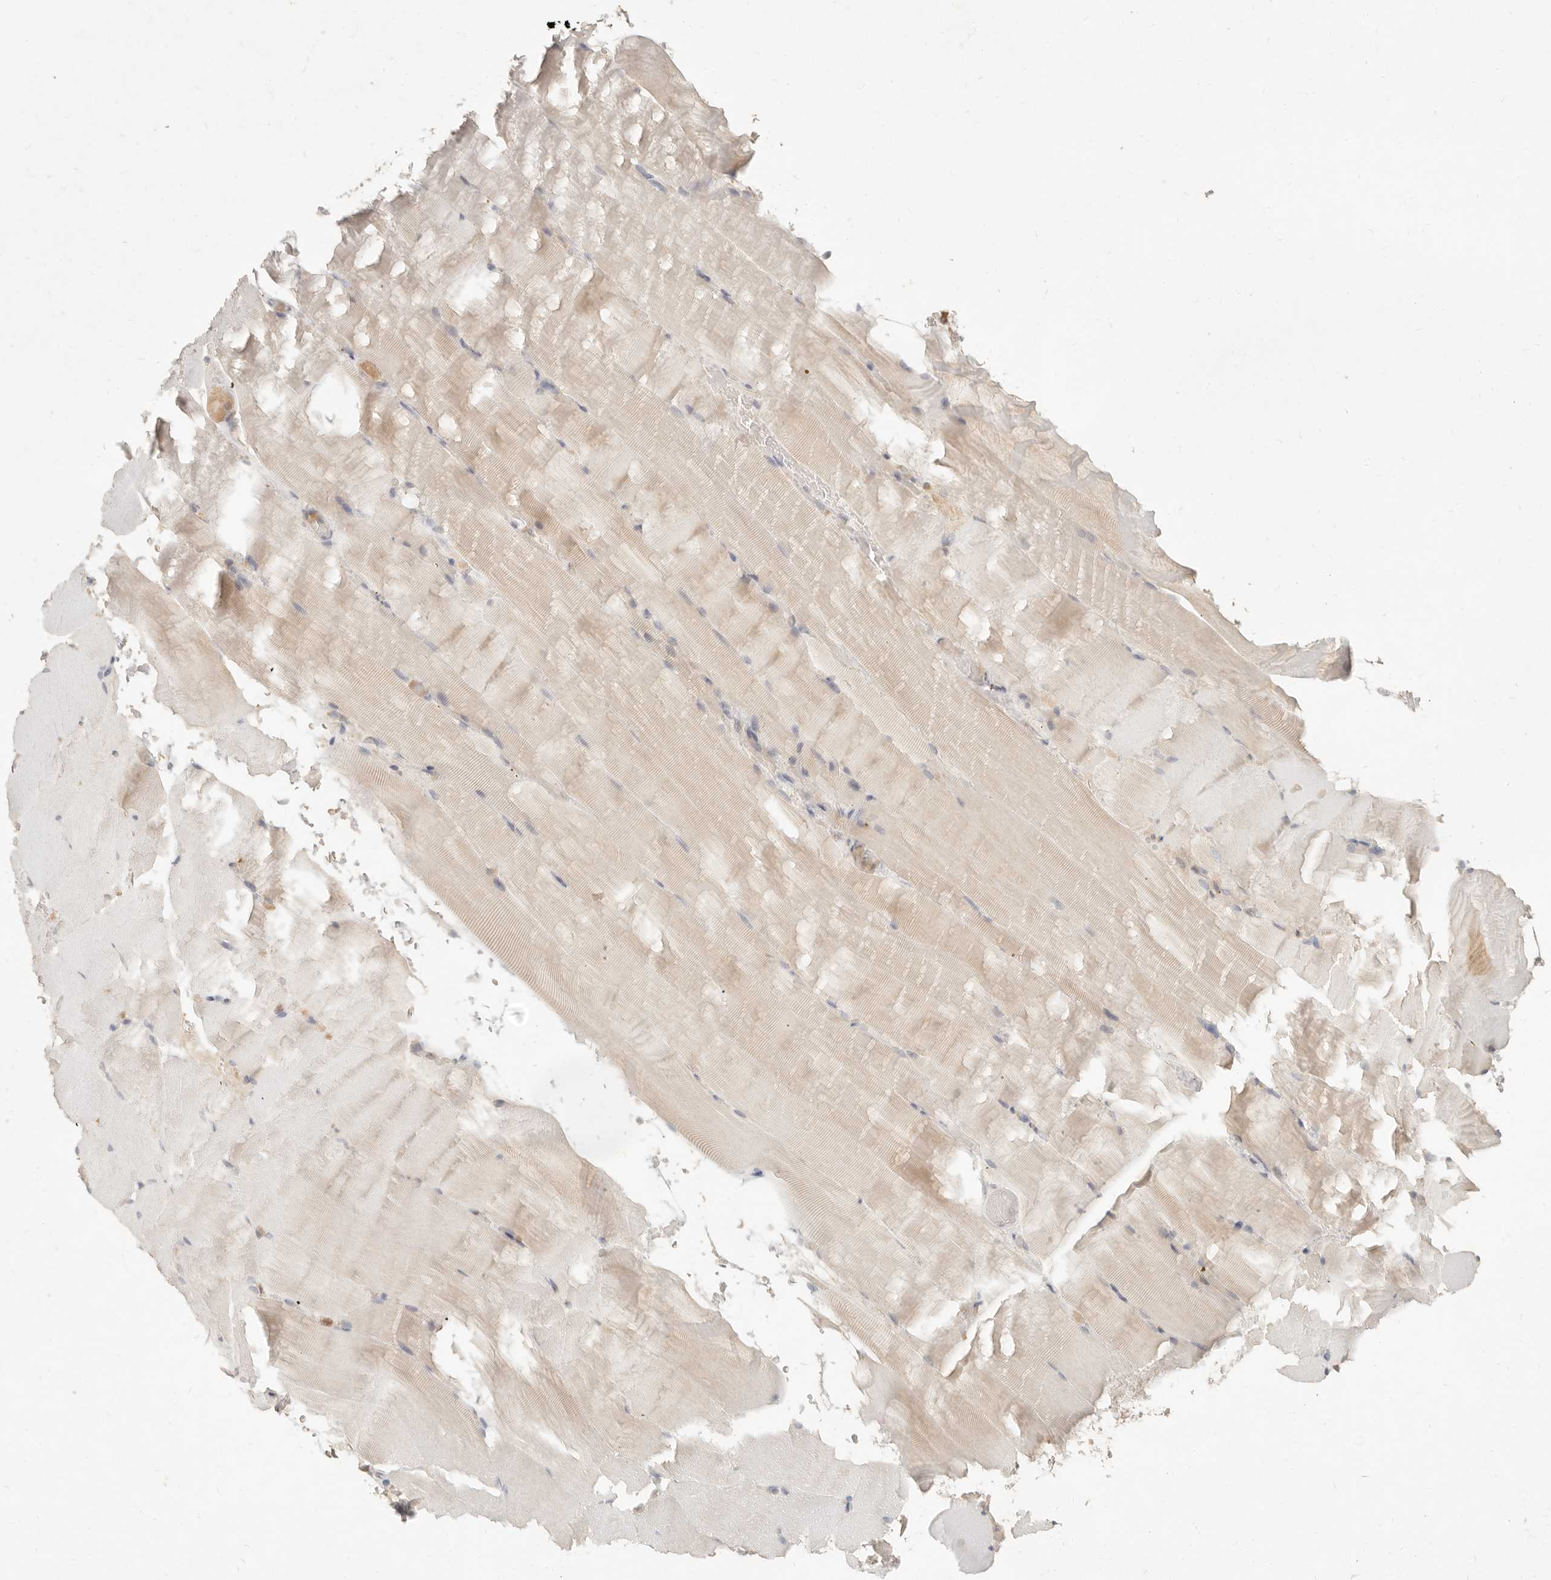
{"staining": {"intensity": "weak", "quantity": "<25%", "location": "cytoplasmic/membranous"}, "tissue": "skeletal muscle", "cell_type": "Myocytes", "image_type": "normal", "snomed": [{"axis": "morphology", "description": "Normal tissue, NOS"}, {"axis": "topography", "description": "Skeletal muscle"}, {"axis": "topography", "description": "Parathyroid gland"}], "caption": "DAB immunohistochemical staining of normal human skeletal muscle demonstrates no significant staining in myocytes.", "gene": "NECAP2", "patient": {"sex": "female", "age": 37}}